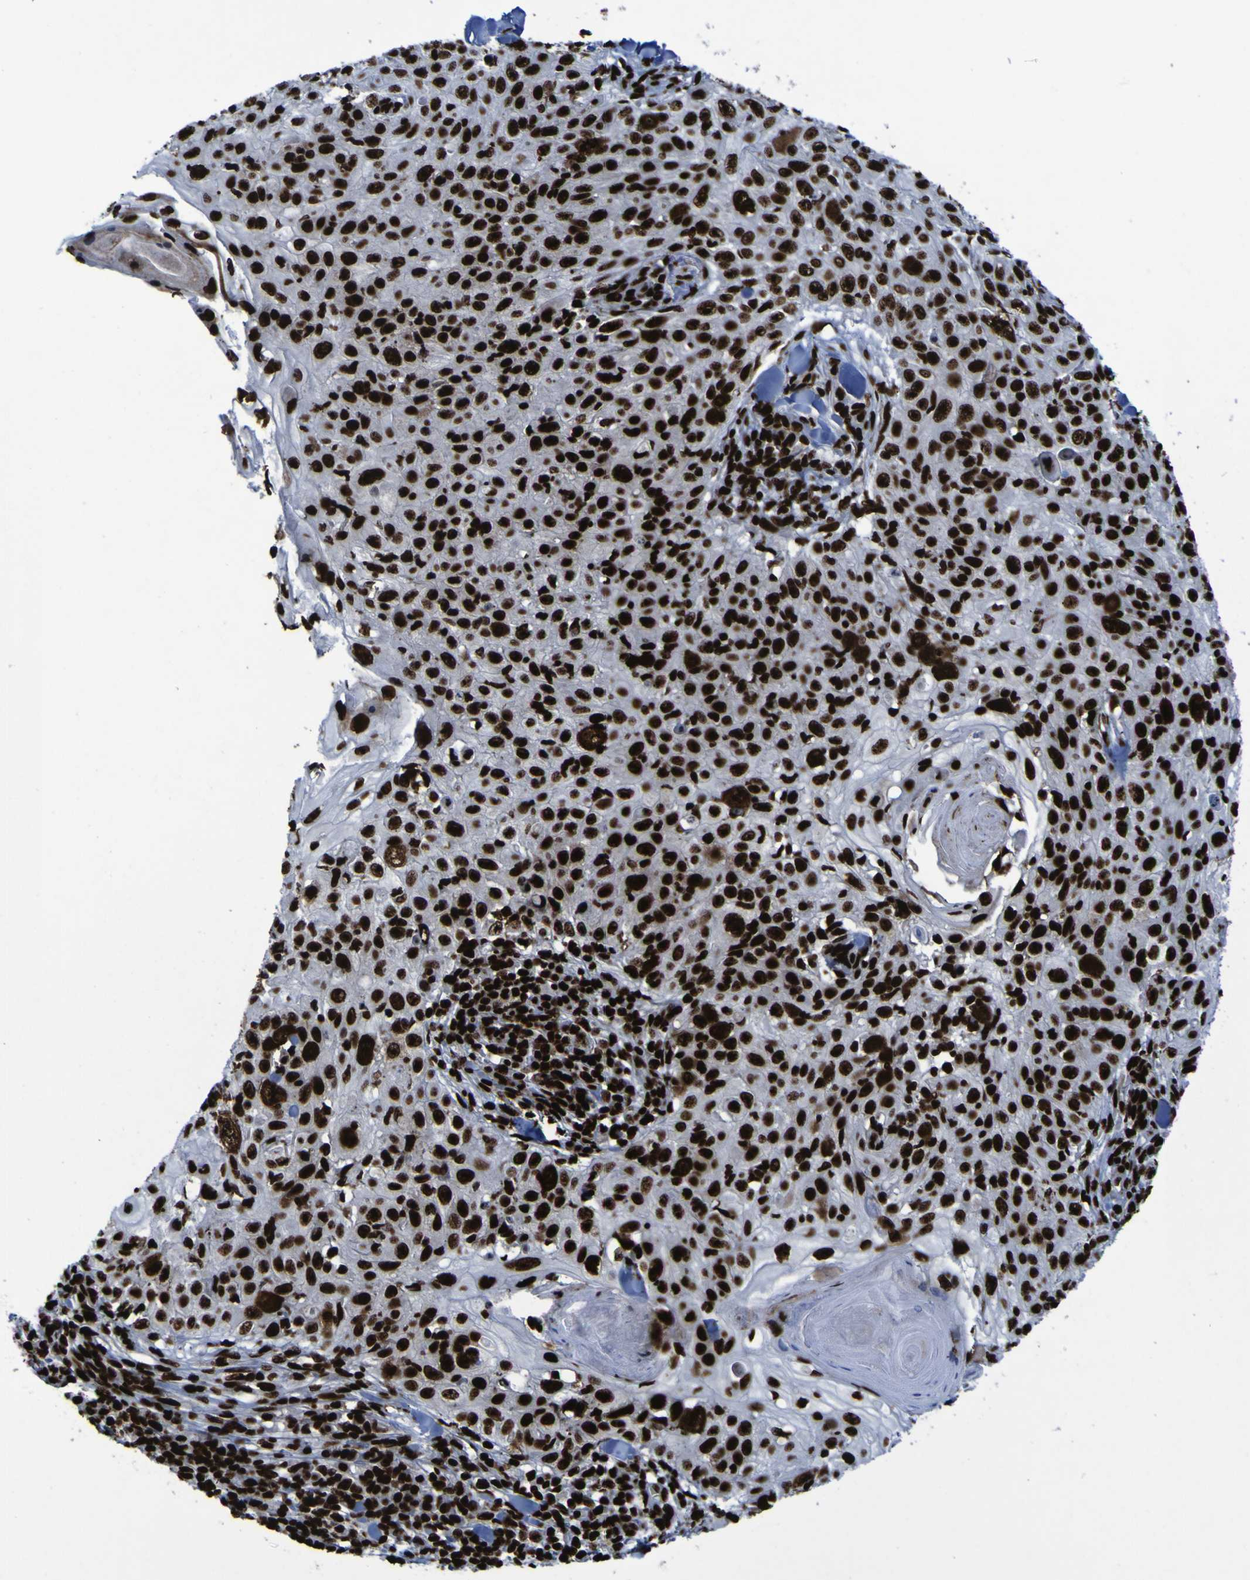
{"staining": {"intensity": "strong", "quantity": ">75%", "location": "nuclear"}, "tissue": "skin cancer", "cell_type": "Tumor cells", "image_type": "cancer", "snomed": [{"axis": "morphology", "description": "Squamous cell carcinoma, NOS"}, {"axis": "topography", "description": "Skin"}], "caption": "Immunohistochemistry photomicrograph of neoplastic tissue: skin squamous cell carcinoma stained using immunohistochemistry (IHC) exhibits high levels of strong protein expression localized specifically in the nuclear of tumor cells, appearing as a nuclear brown color.", "gene": "NPM1", "patient": {"sex": "male", "age": 86}}